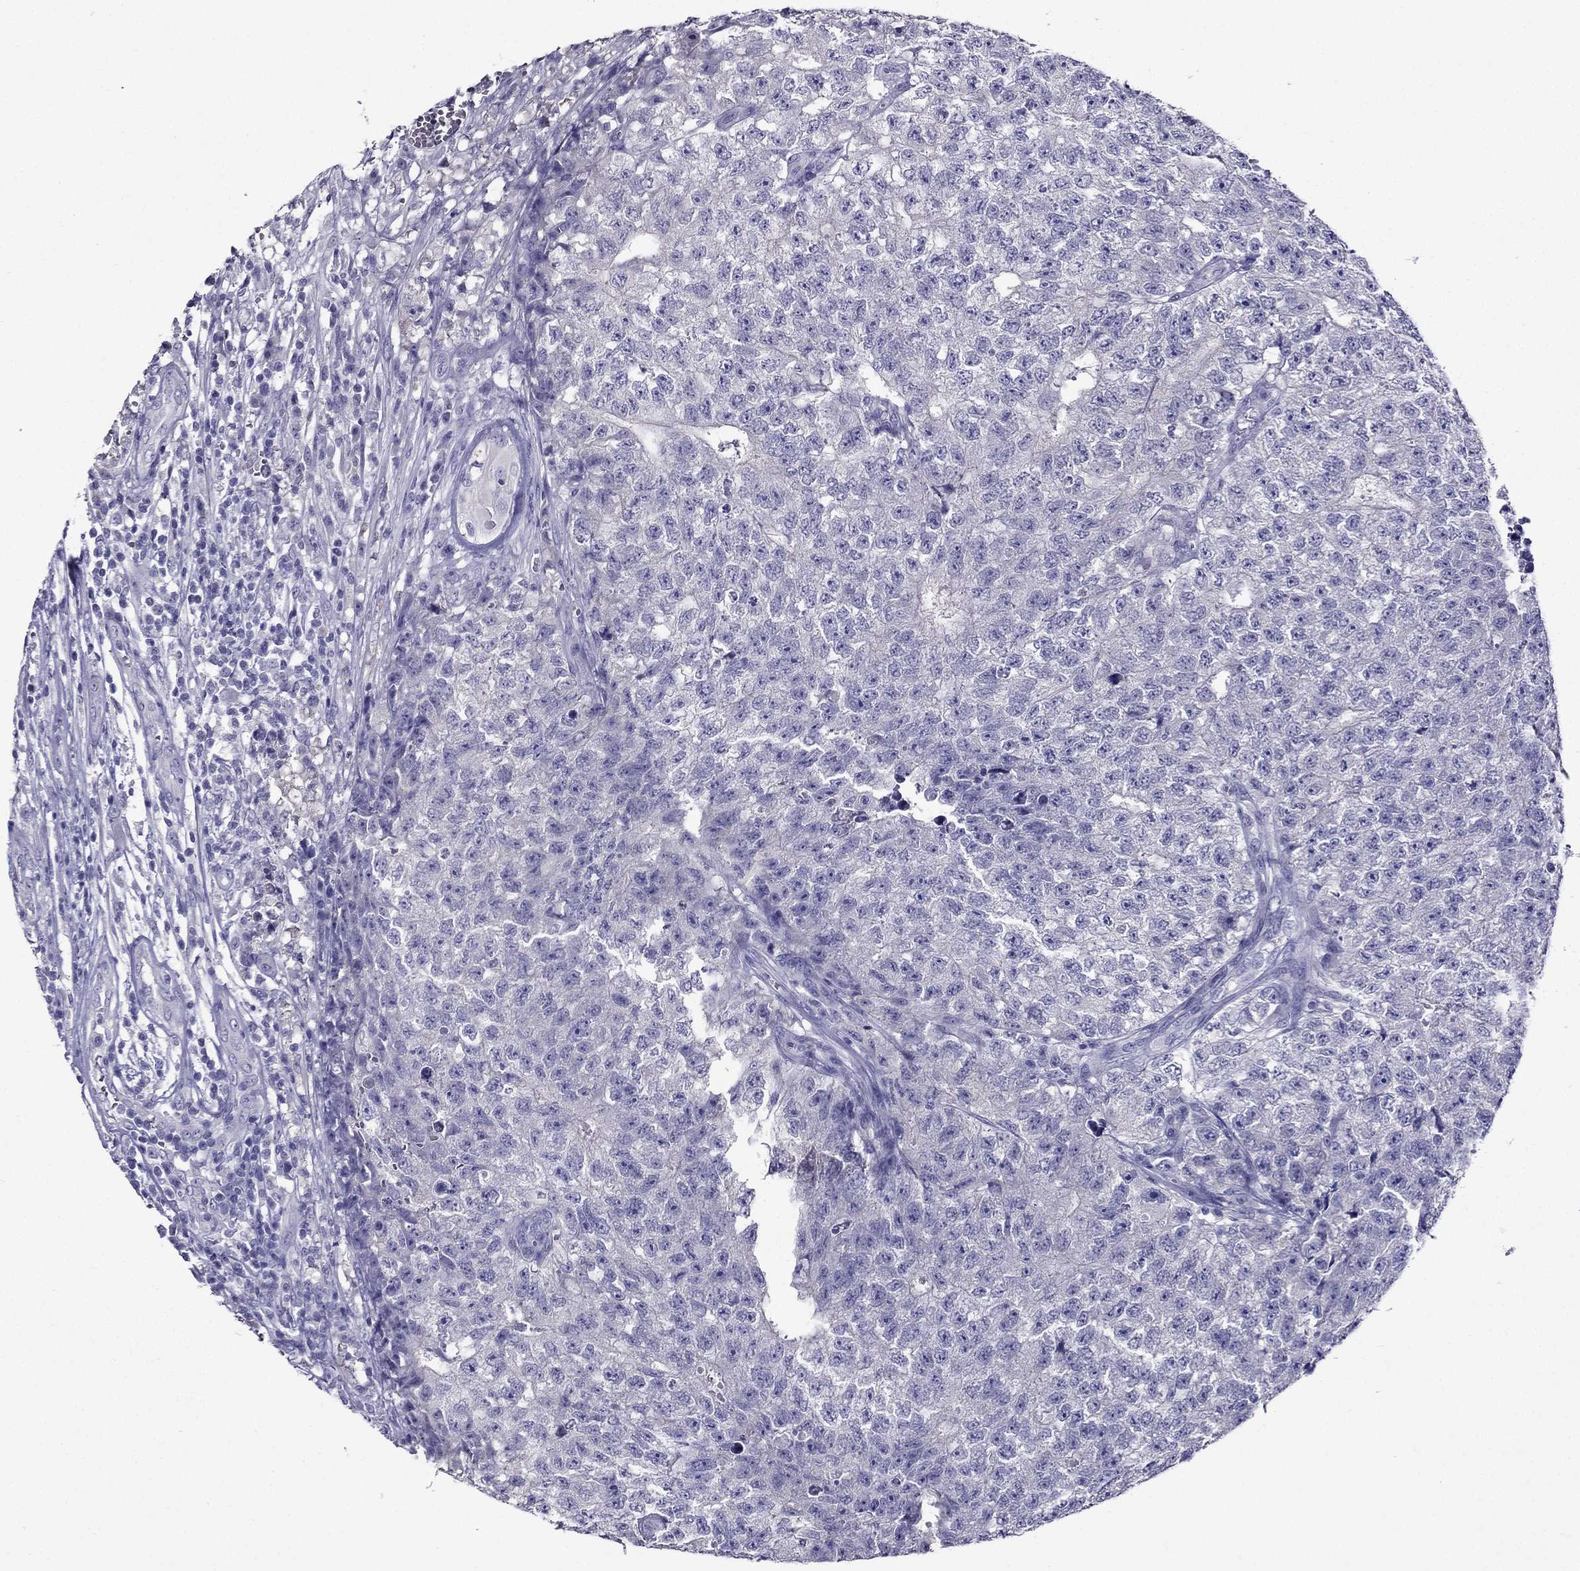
{"staining": {"intensity": "negative", "quantity": "none", "location": "none"}, "tissue": "testis cancer", "cell_type": "Tumor cells", "image_type": "cancer", "snomed": [{"axis": "morphology", "description": "Seminoma, NOS"}, {"axis": "morphology", "description": "Carcinoma, Embryonal, NOS"}, {"axis": "topography", "description": "Testis"}], "caption": "Immunohistochemical staining of human seminoma (testis) shows no significant positivity in tumor cells.", "gene": "ZNF541", "patient": {"sex": "male", "age": 22}}